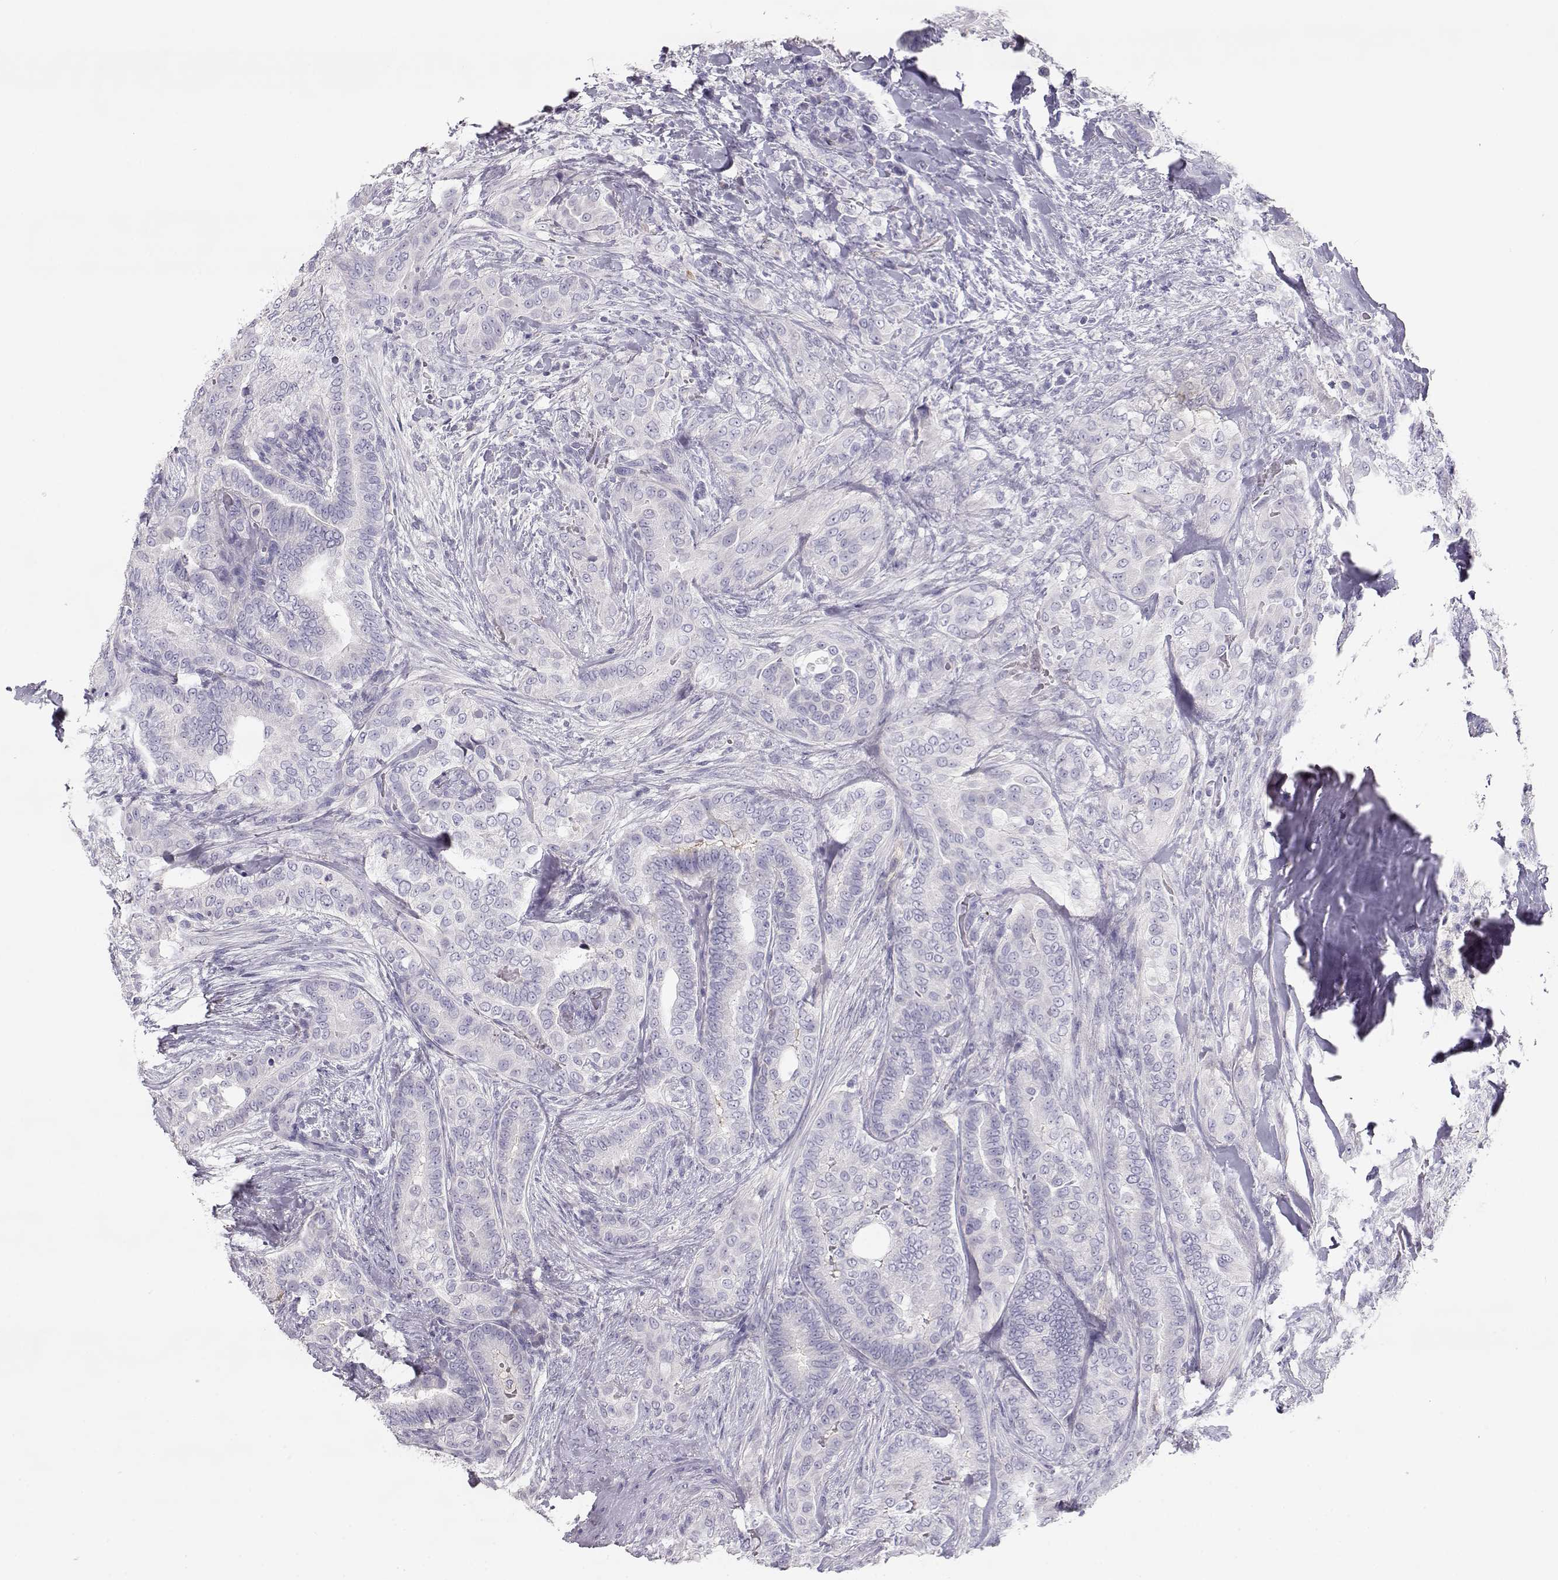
{"staining": {"intensity": "negative", "quantity": "none", "location": "none"}, "tissue": "thyroid cancer", "cell_type": "Tumor cells", "image_type": "cancer", "snomed": [{"axis": "morphology", "description": "Papillary adenocarcinoma, NOS"}, {"axis": "topography", "description": "Thyroid gland"}], "caption": "Immunohistochemistry photomicrograph of neoplastic tissue: human thyroid cancer stained with DAB (3,3'-diaminobenzidine) demonstrates no significant protein expression in tumor cells.", "gene": "SLCO6A1", "patient": {"sex": "male", "age": 61}}